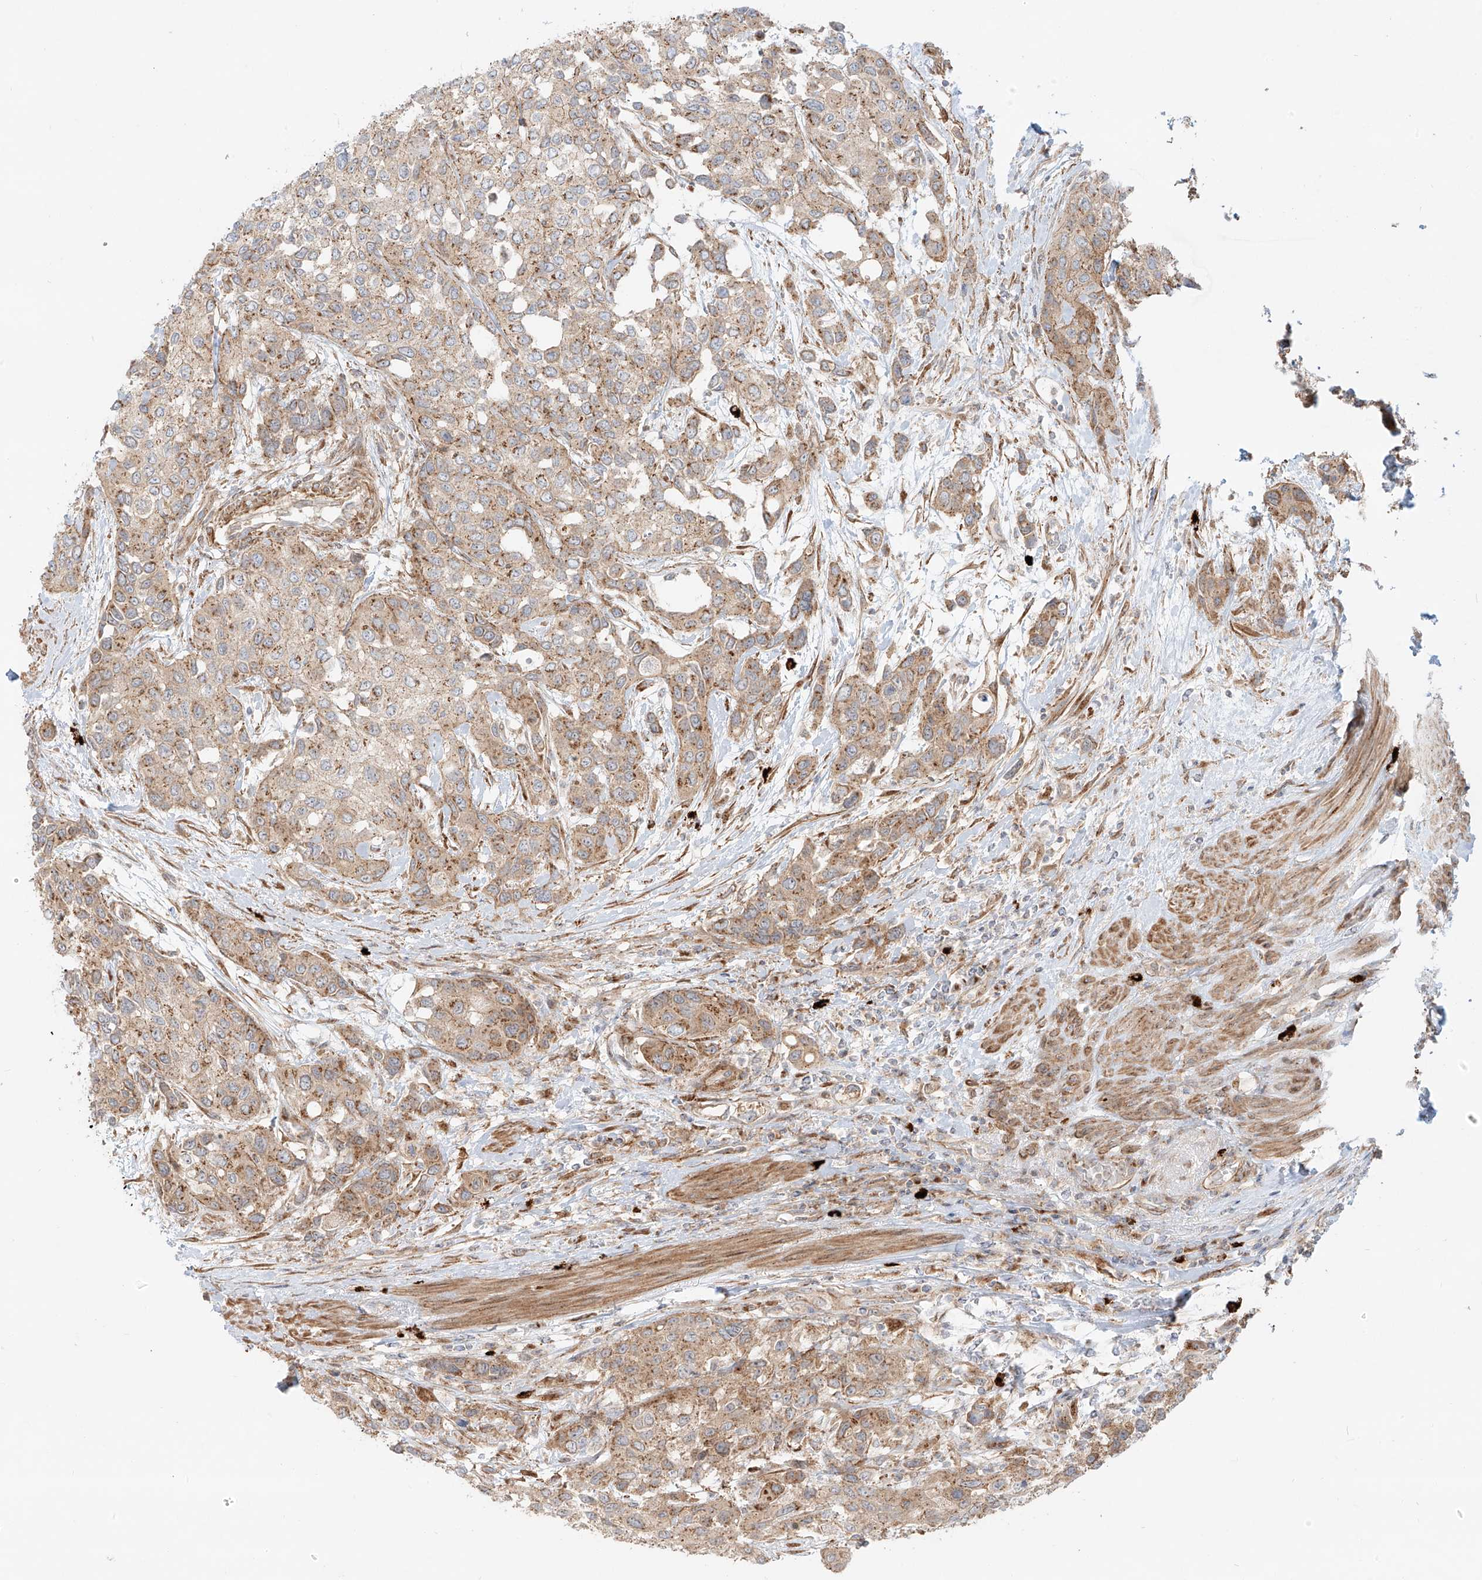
{"staining": {"intensity": "moderate", "quantity": "25%-75%", "location": "cytoplasmic/membranous"}, "tissue": "urothelial cancer", "cell_type": "Tumor cells", "image_type": "cancer", "snomed": [{"axis": "morphology", "description": "Normal tissue, NOS"}, {"axis": "morphology", "description": "Urothelial carcinoma, High grade"}, {"axis": "topography", "description": "Vascular tissue"}, {"axis": "topography", "description": "Urinary bladder"}], "caption": "This is an image of immunohistochemistry staining of urothelial cancer, which shows moderate expression in the cytoplasmic/membranous of tumor cells.", "gene": "ZNF287", "patient": {"sex": "female", "age": 56}}